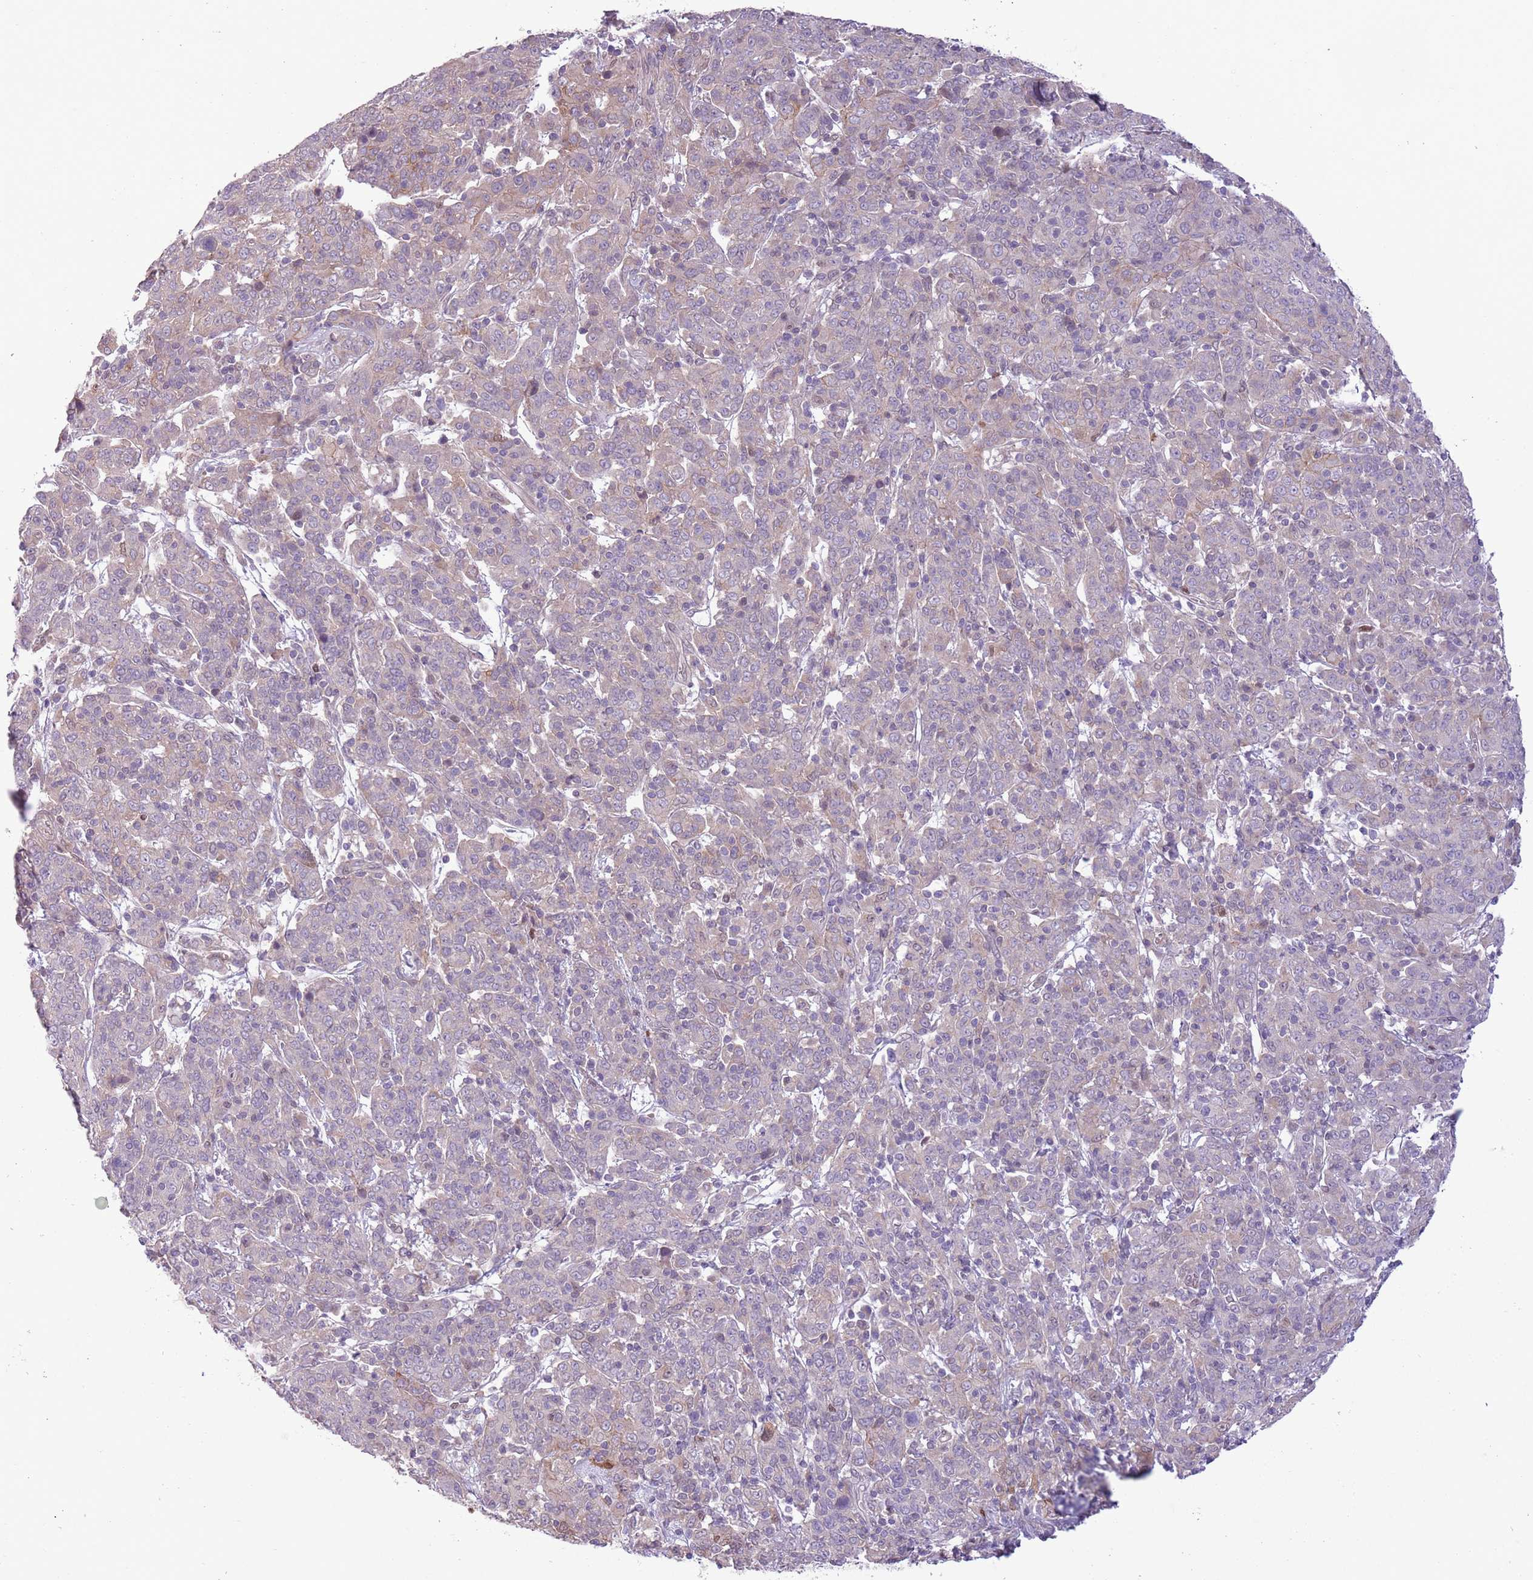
{"staining": {"intensity": "negative", "quantity": "none", "location": "none"}, "tissue": "cervical cancer", "cell_type": "Tumor cells", "image_type": "cancer", "snomed": [{"axis": "morphology", "description": "Squamous cell carcinoma, NOS"}, {"axis": "topography", "description": "Cervix"}], "caption": "Photomicrograph shows no significant protein positivity in tumor cells of cervical cancer.", "gene": "CCND2", "patient": {"sex": "female", "age": 67}}